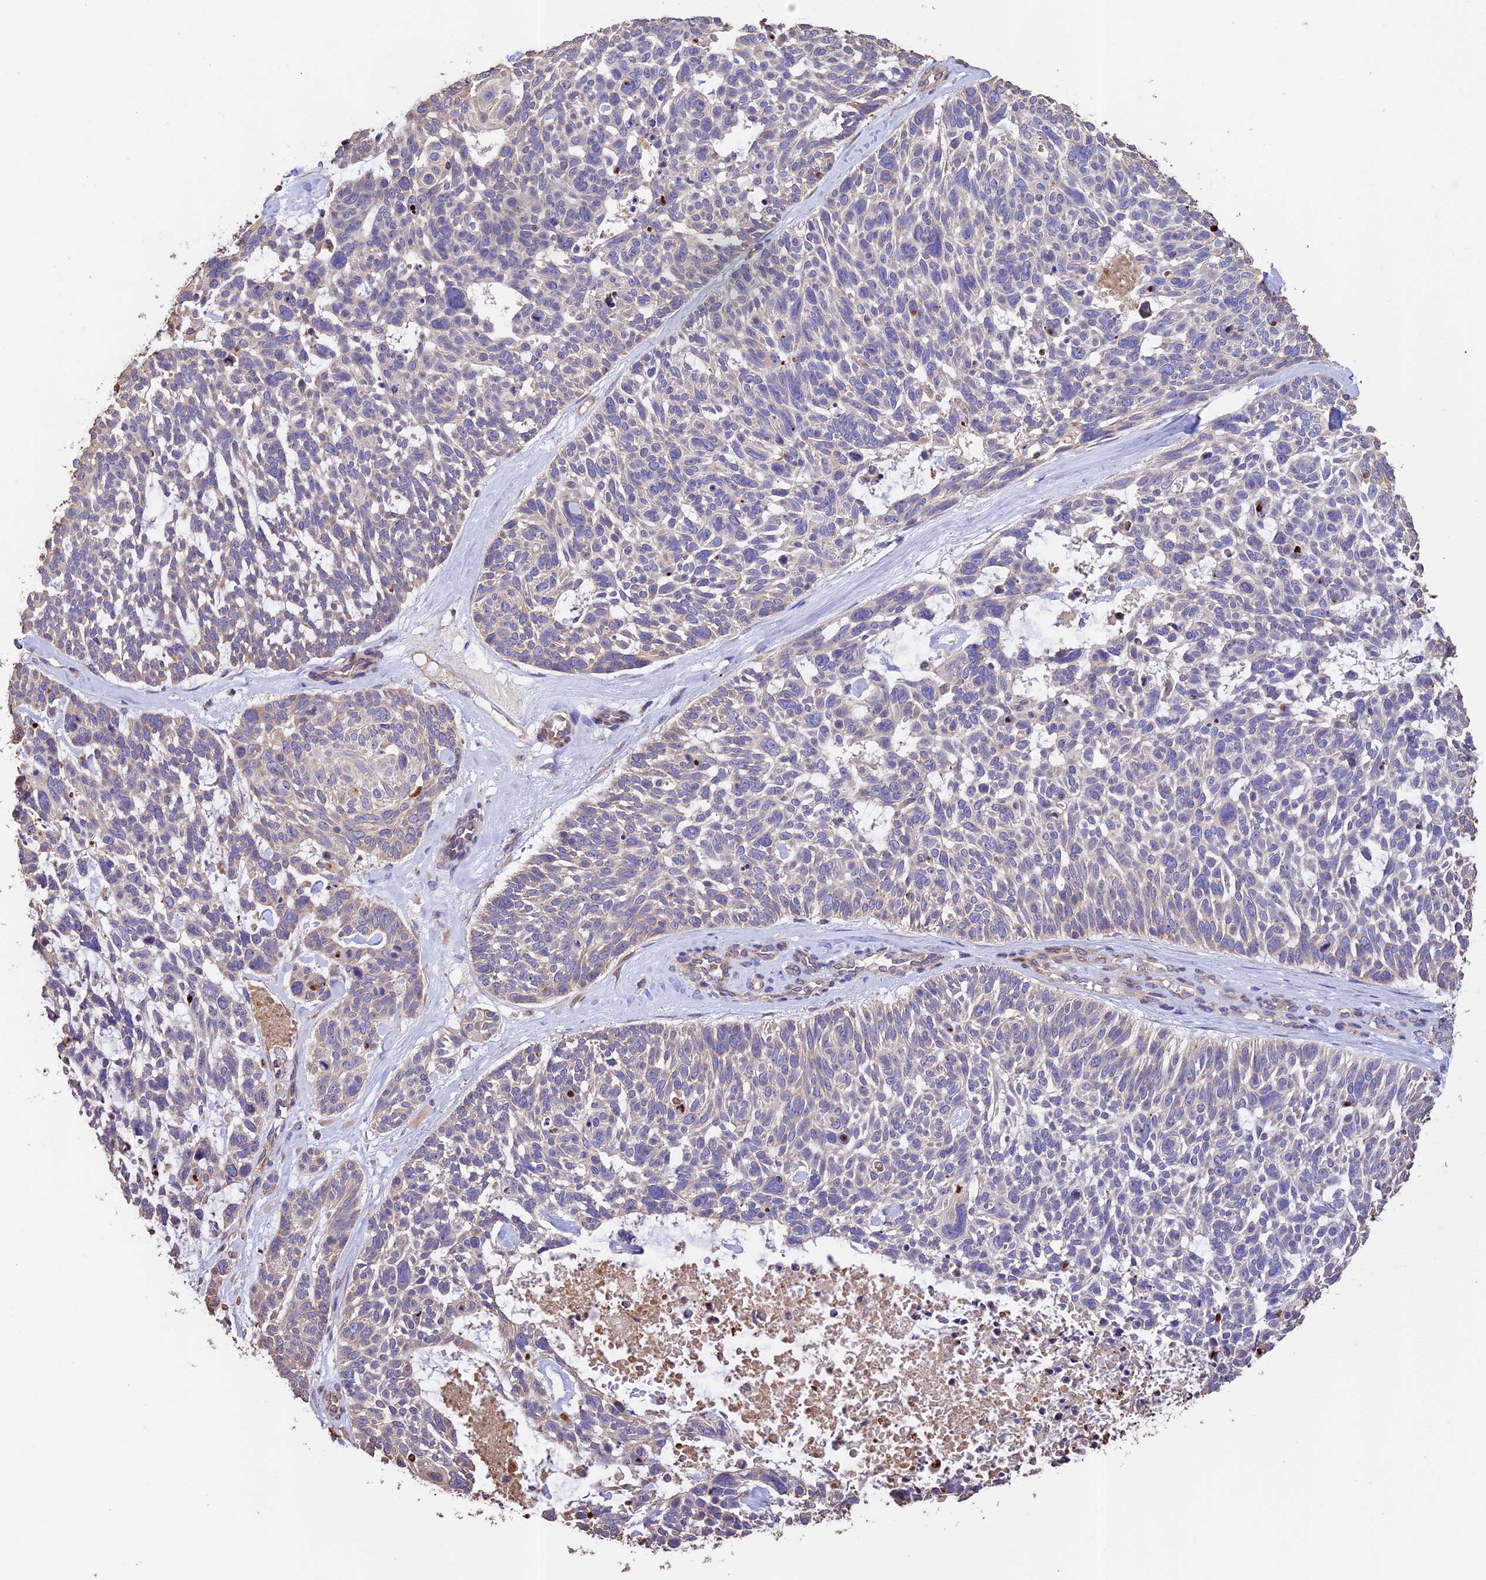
{"staining": {"intensity": "weak", "quantity": "<25%", "location": "cytoplasmic/membranous"}, "tissue": "skin cancer", "cell_type": "Tumor cells", "image_type": "cancer", "snomed": [{"axis": "morphology", "description": "Basal cell carcinoma"}, {"axis": "topography", "description": "Skin"}], "caption": "Skin cancer (basal cell carcinoma) stained for a protein using IHC reveals no positivity tumor cells.", "gene": "EMC3", "patient": {"sex": "male", "age": 88}}